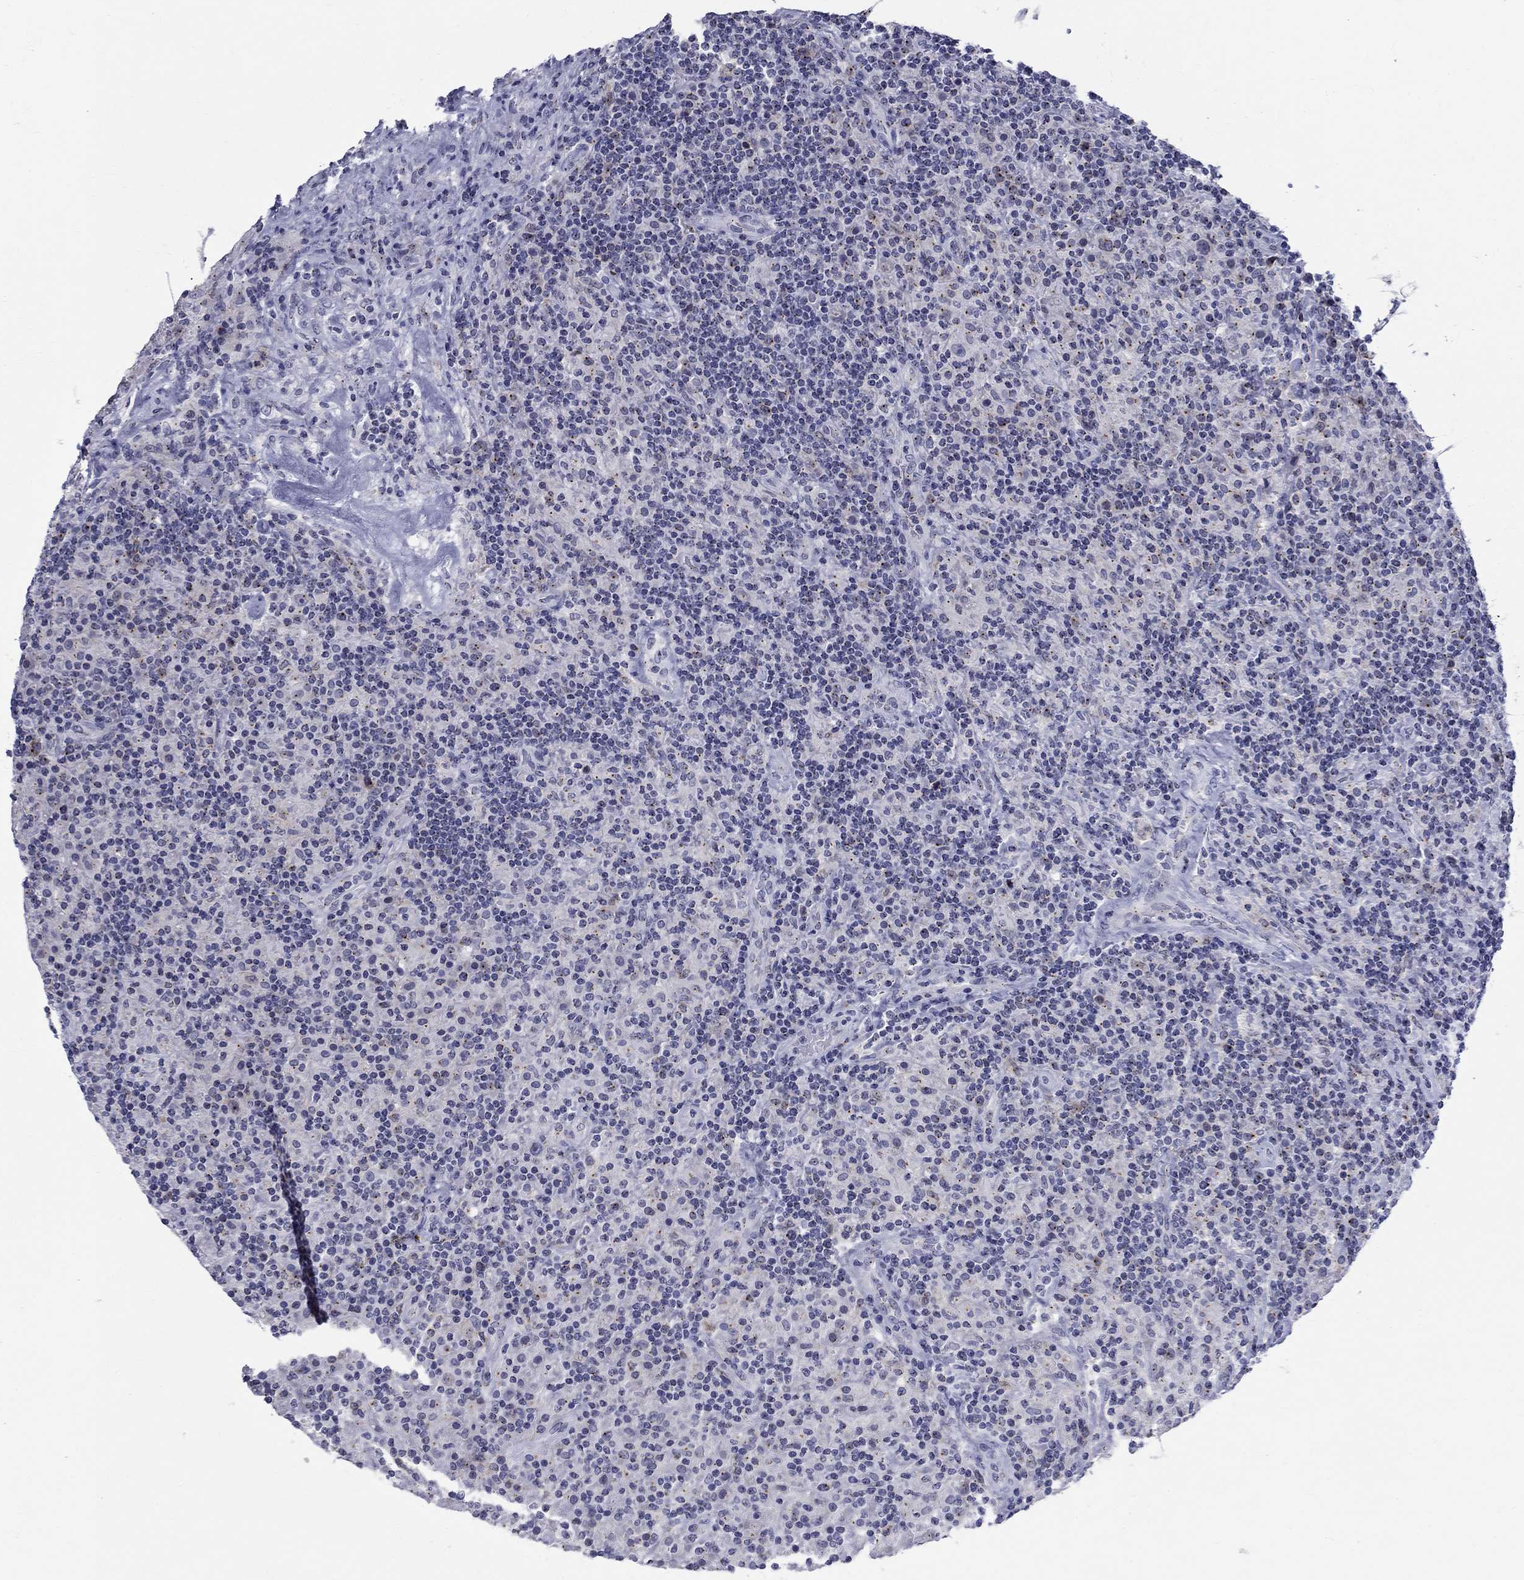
{"staining": {"intensity": "negative", "quantity": "none", "location": "none"}, "tissue": "lymphoma", "cell_type": "Tumor cells", "image_type": "cancer", "snomed": [{"axis": "morphology", "description": "Hodgkin's disease, NOS"}, {"axis": "topography", "description": "Lymph node"}], "caption": "High power microscopy image of an IHC histopathology image of Hodgkin's disease, revealing no significant staining in tumor cells.", "gene": "CEP43", "patient": {"sex": "male", "age": 70}}